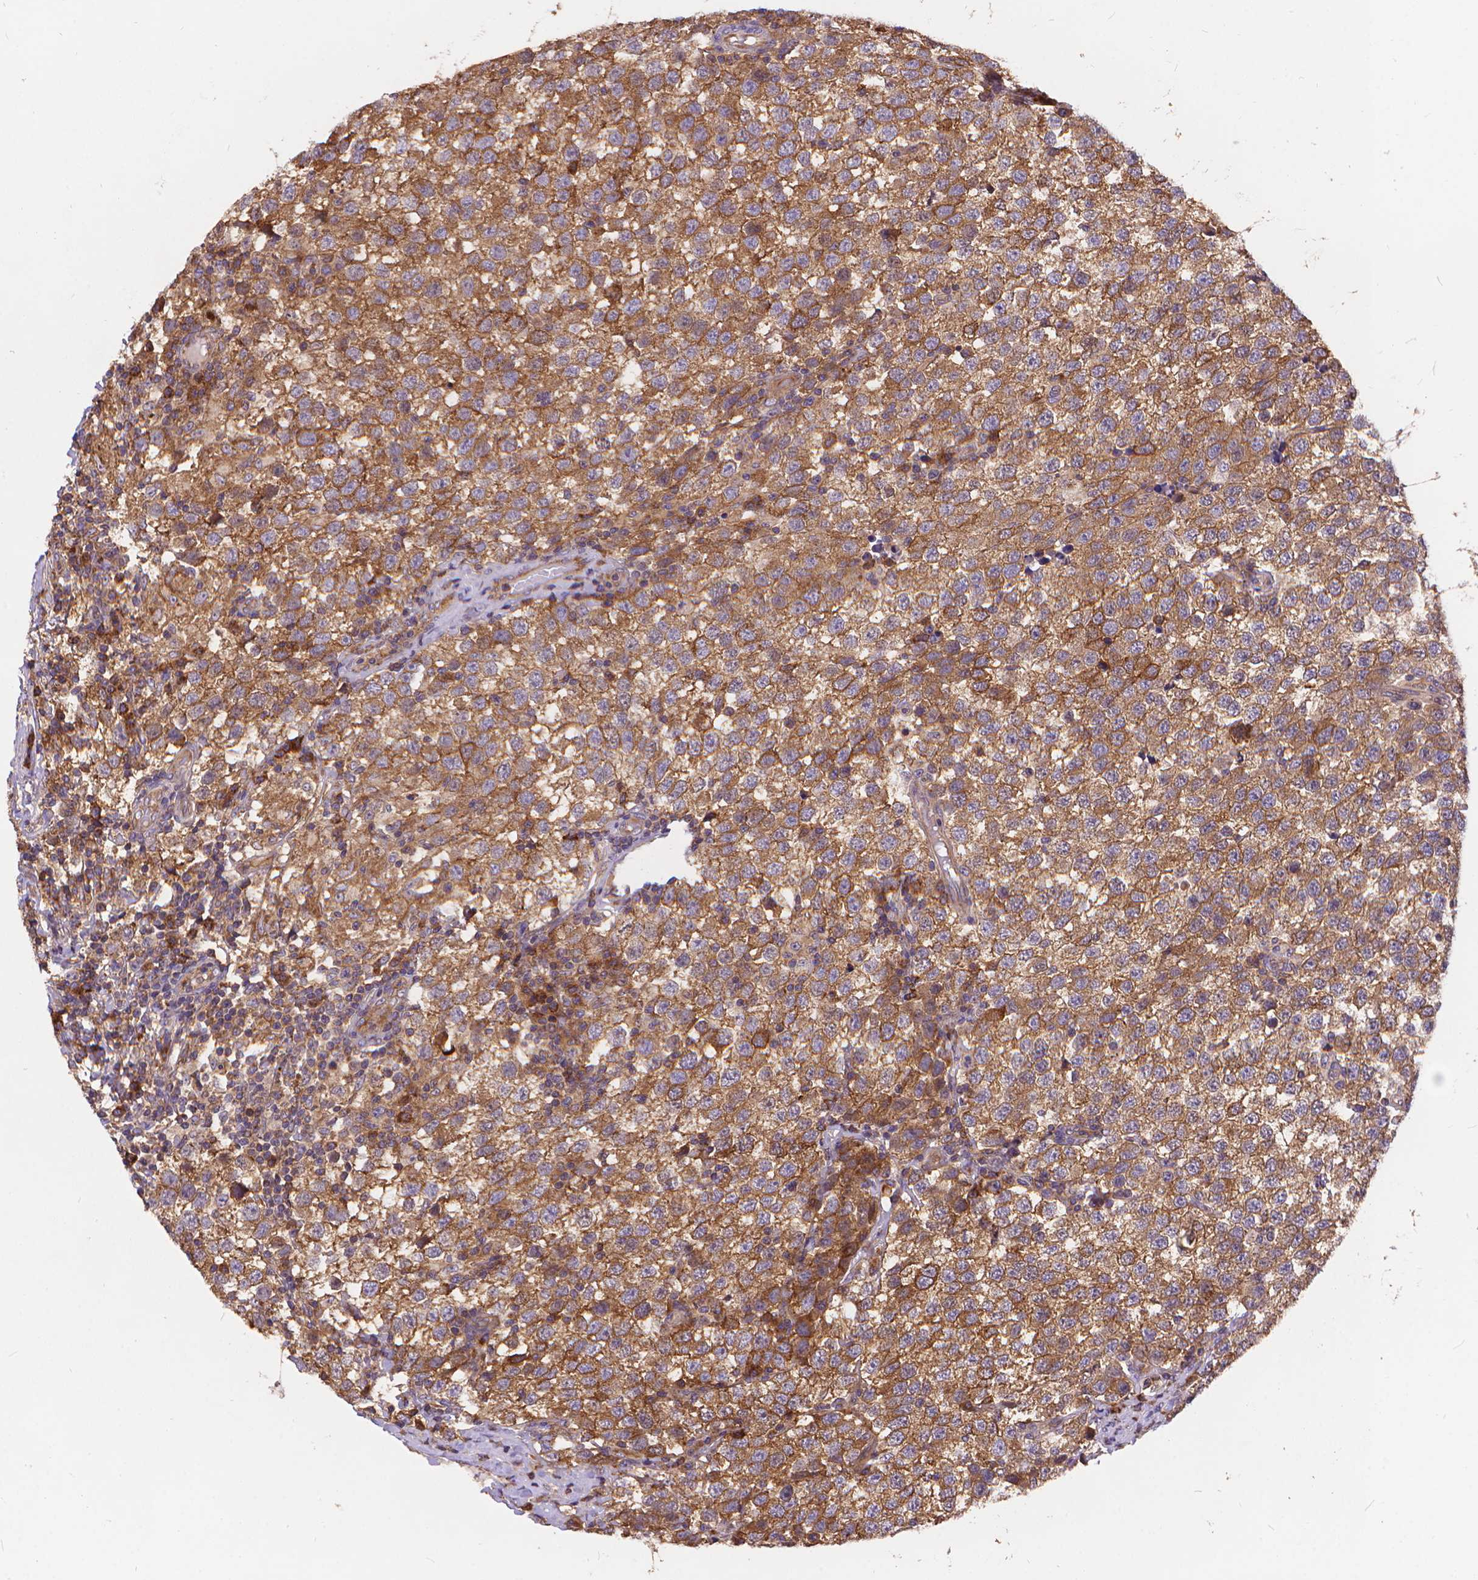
{"staining": {"intensity": "moderate", "quantity": ">75%", "location": "cytoplasmic/membranous"}, "tissue": "testis cancer", "cell_type": "Tumor cells", "image_type": "cancer", "snomed": [{"axis": "morphology", "description": "Seminoma, NOS"}, {"axis": "topography", "description": "Testis"}], "caption": "Testis seminoma tissue reveals moderate cytoplasmic/membranous staining in about >75% of tumor cells (DAB (3,3'-diaminobenzidine) = brown stain, brightfield microscopy at high magnification).", "gene": "ARAP1", "patient": {"sex": "male", "age": 34}}